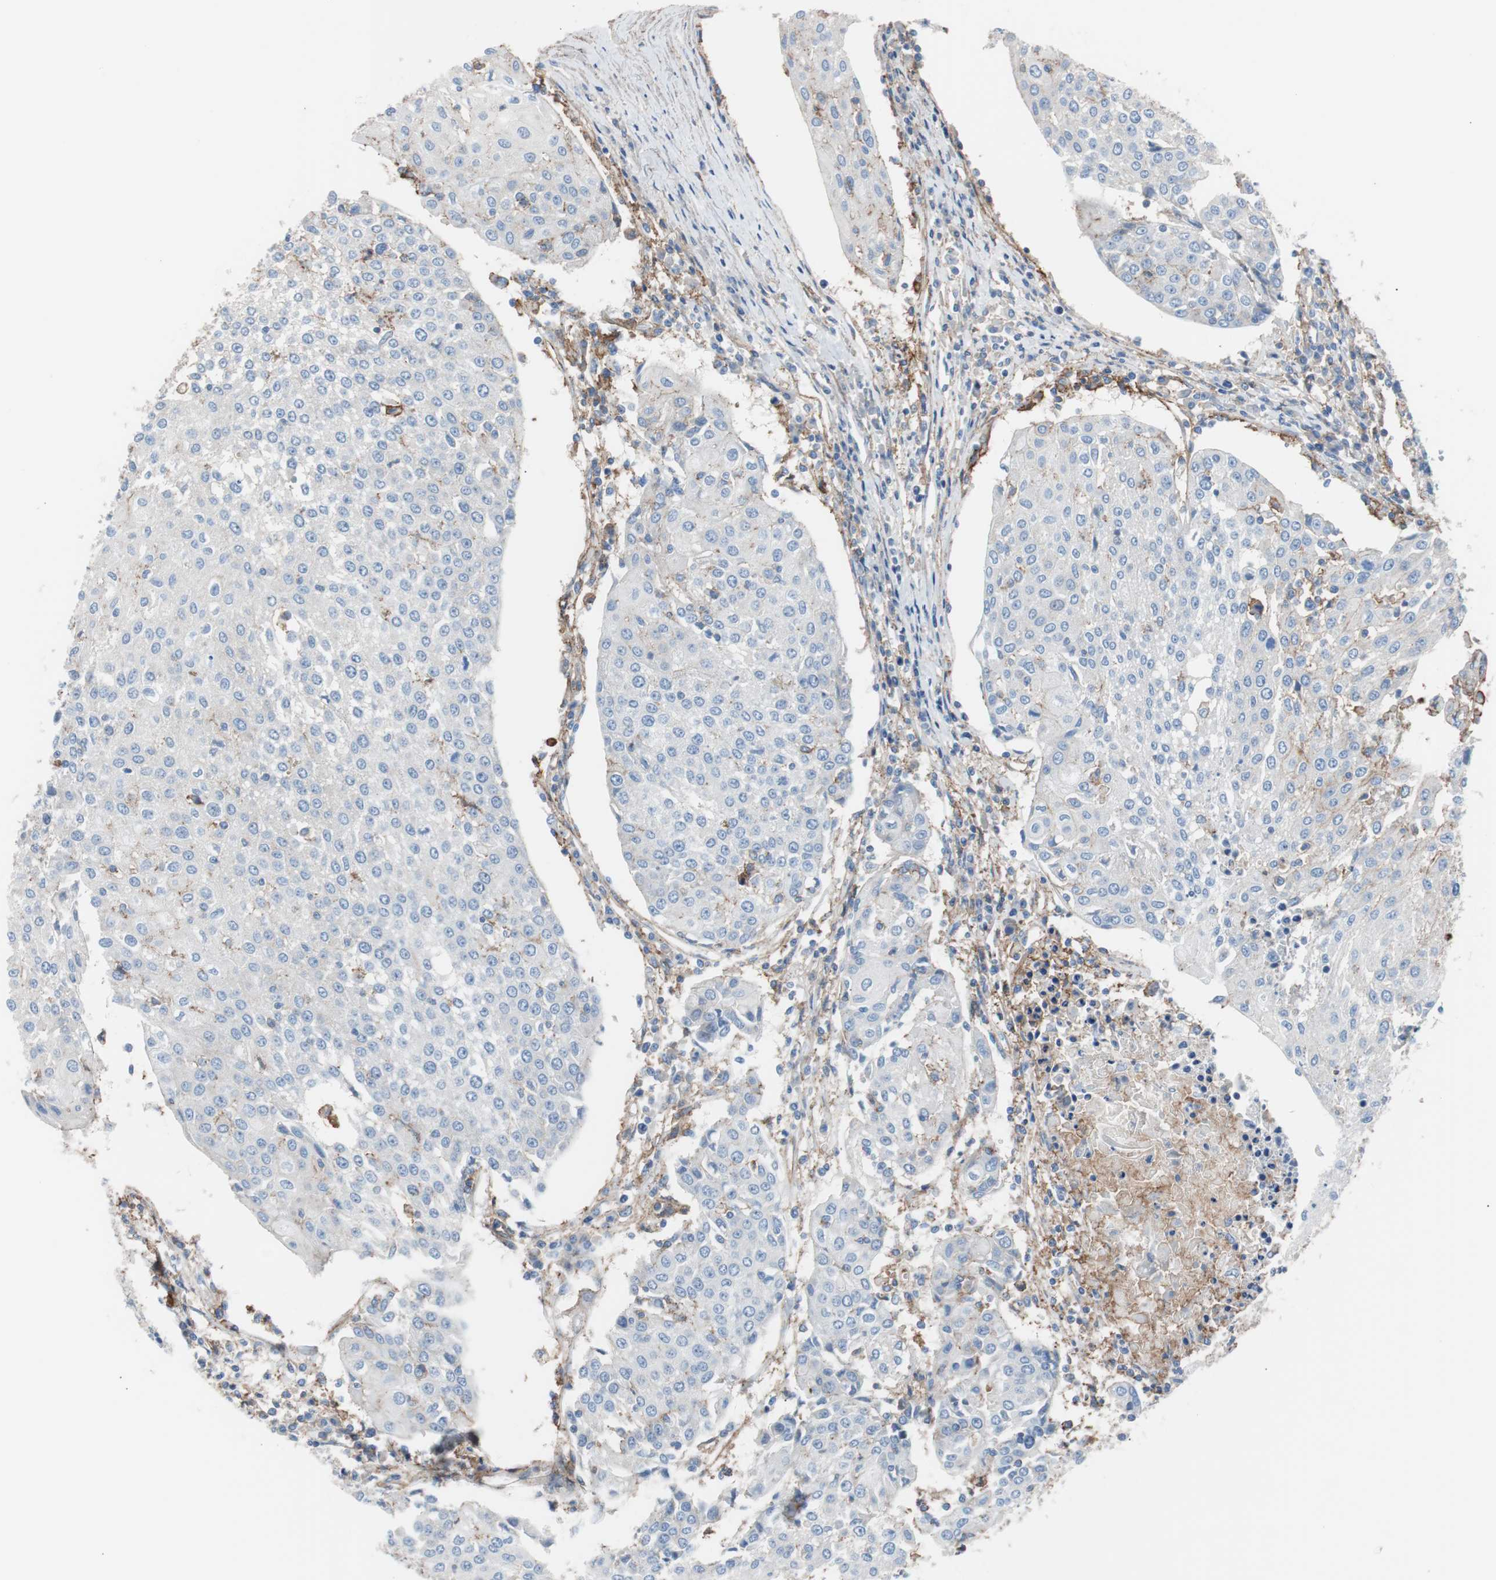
{"staining": {"intensity": "negative", "quantity": "none", "location": "none"}, "tissue": "urothelial cancer", "cell_type": "Tumor cells", "image_type": "cancer", "snomed": [{"axis": "morphology", "description": "Urothelial carcinoma, High grade"}, {"axis": "topography", "description": "Urinary bladder"}], "caption": "Tumor cells show no significant protein expression in urothelial cancer.", "gene": "CD81", "patient": {"sex": "female", "age": 85}}